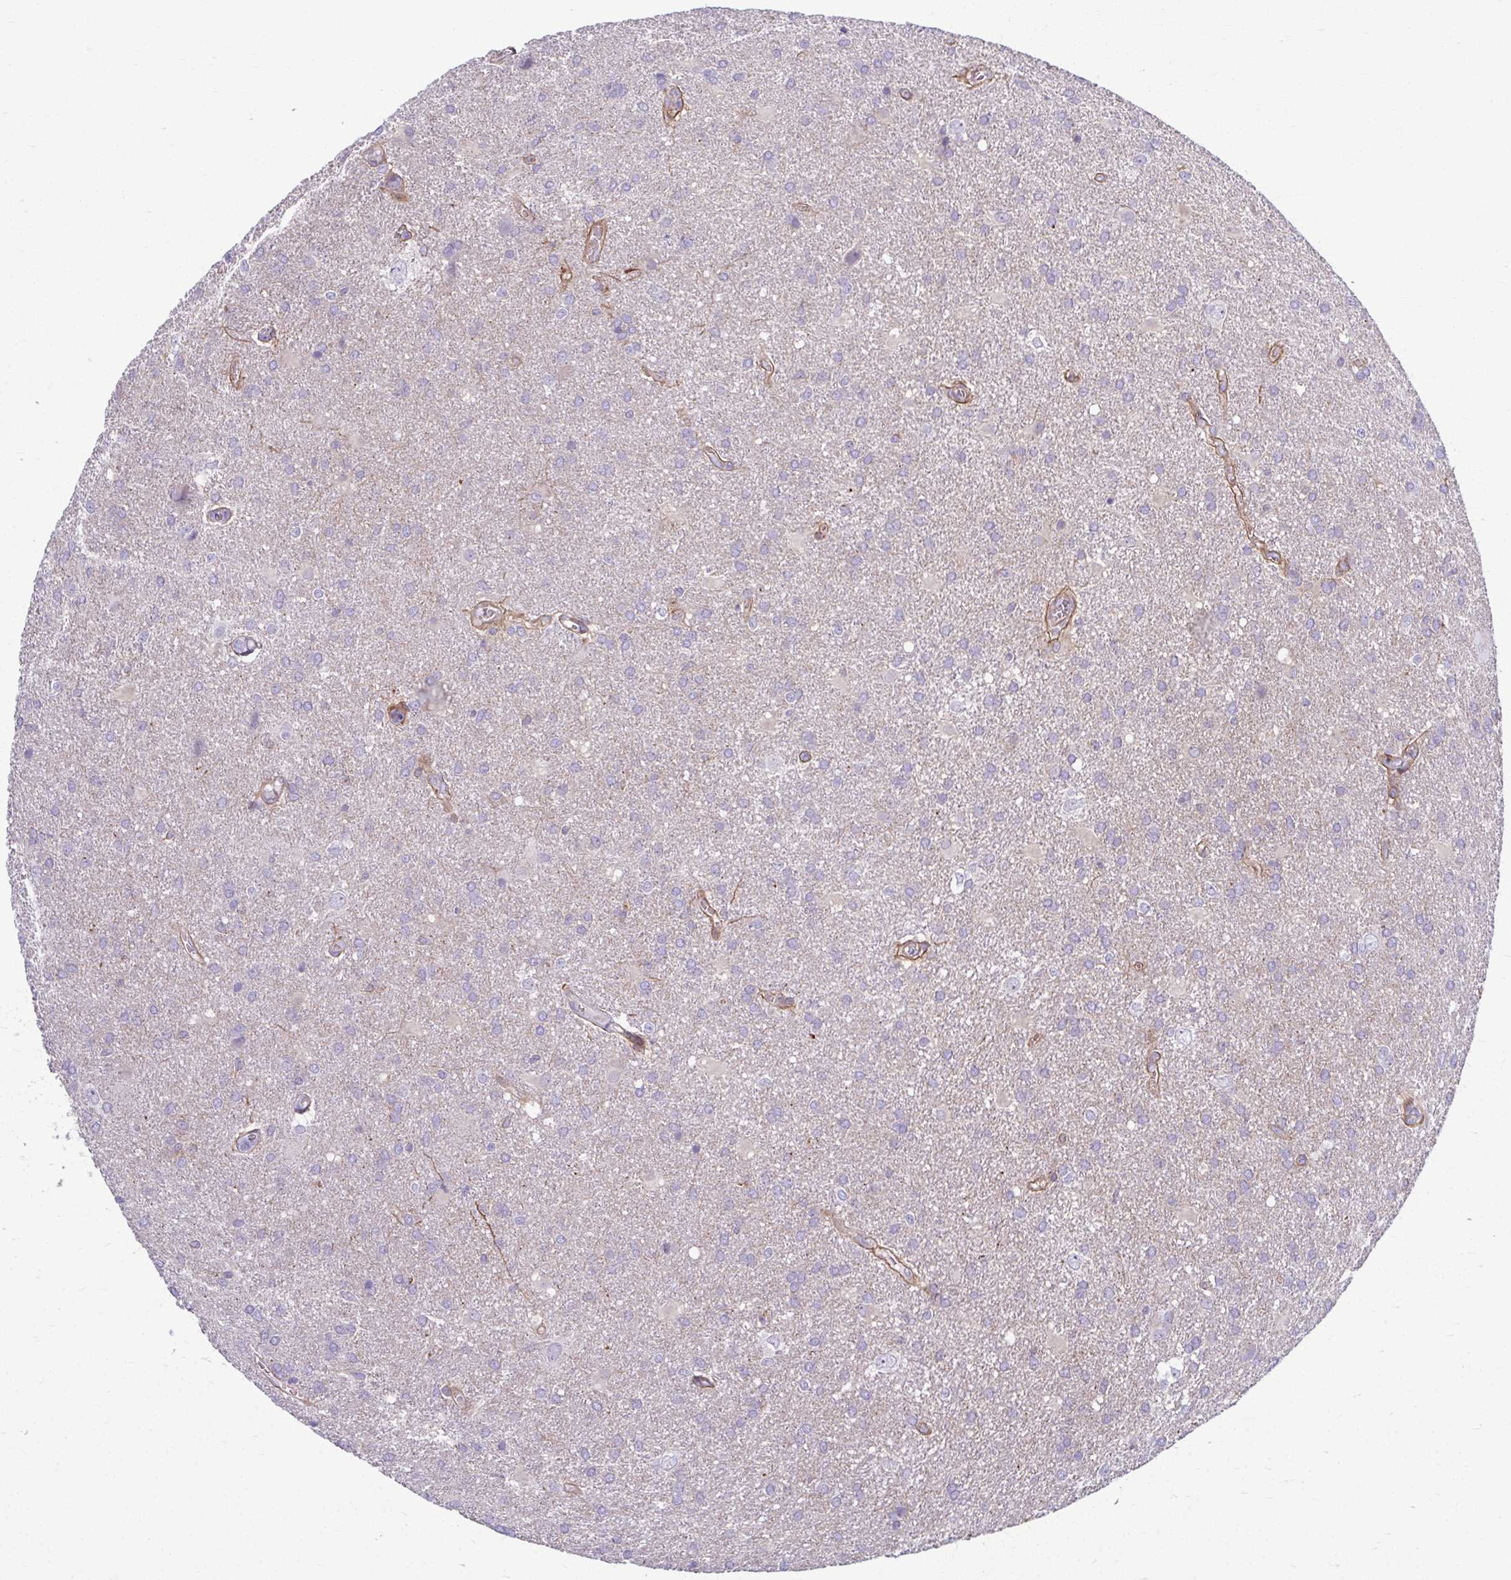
{"staining": {"intensity": "negative", "quantity": "none", "location": "none"}, "tissue": "glioma", "cell_type": "Tumor cells", "image_type": "cancer", "snomed": [{"axis": "morphology", "description": "Glioma, malignant, Low grade"}, {"axis": "topography", "description": "Brain"}], "caption": "Photomicrograph shows no significant protein expression in tumor cells of low-grade glioma (malignant).", "gene": "EID2B", "patient": {"sex": "male", "age": 66}}